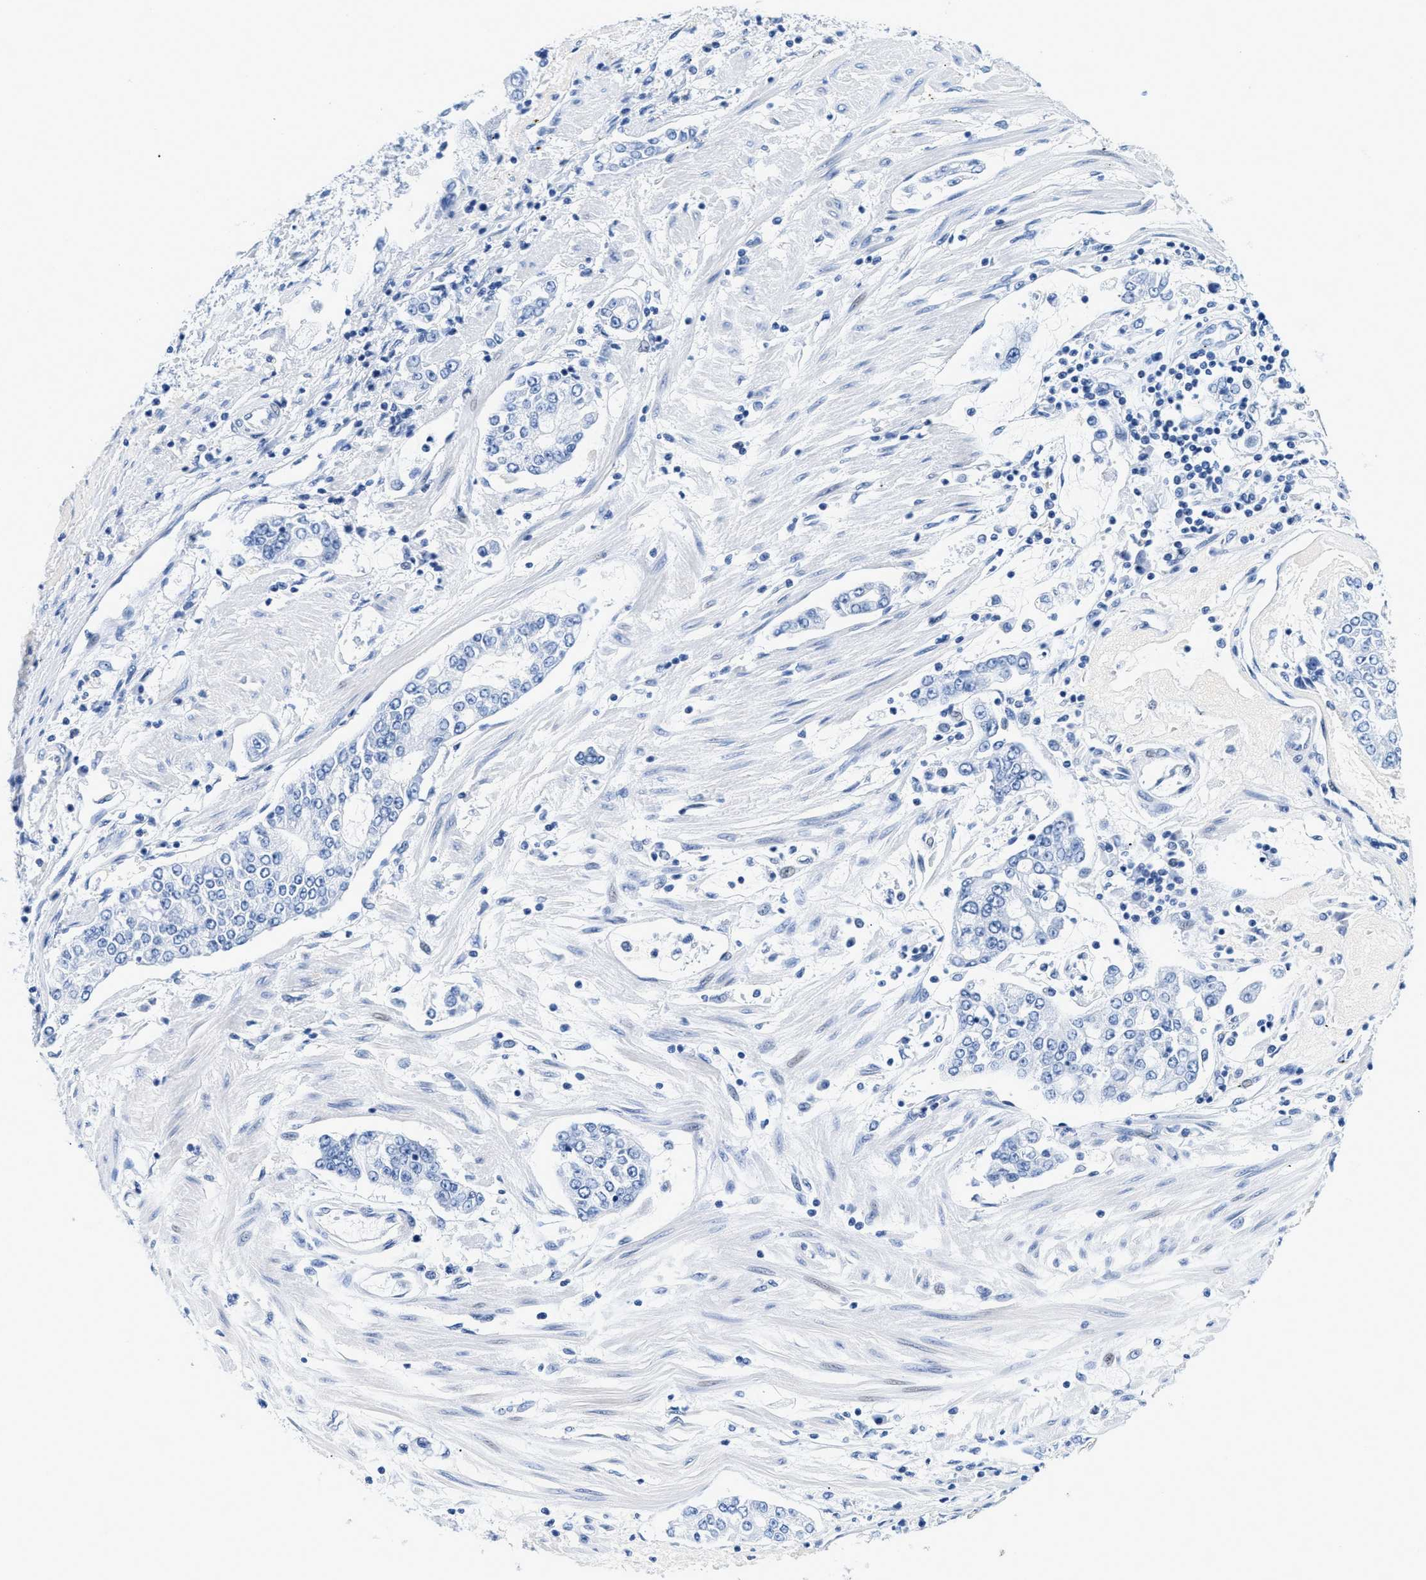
{"staining": {"intensity": "negative", "quantity": "none", "location": "none"}, "tissue": "stomach cancer", "cell_type": "Tumor cells", "image_type": "cancer", "snomed": [{"axis": "morphology", "description": "Adenocarcinoma, NOS"}, {"axis": "topography", "description": "Stomach"}], "caption": "IHC image of human adenocarcinoma (stomach) stained for a protein (brown), which displays no expression in tumor cells. (DAB (3,3'-diaminobenzidine) immunohistochemistry, high magnification).", "gene": "GSN", "patient": {"sex": "male", "age": 76}}